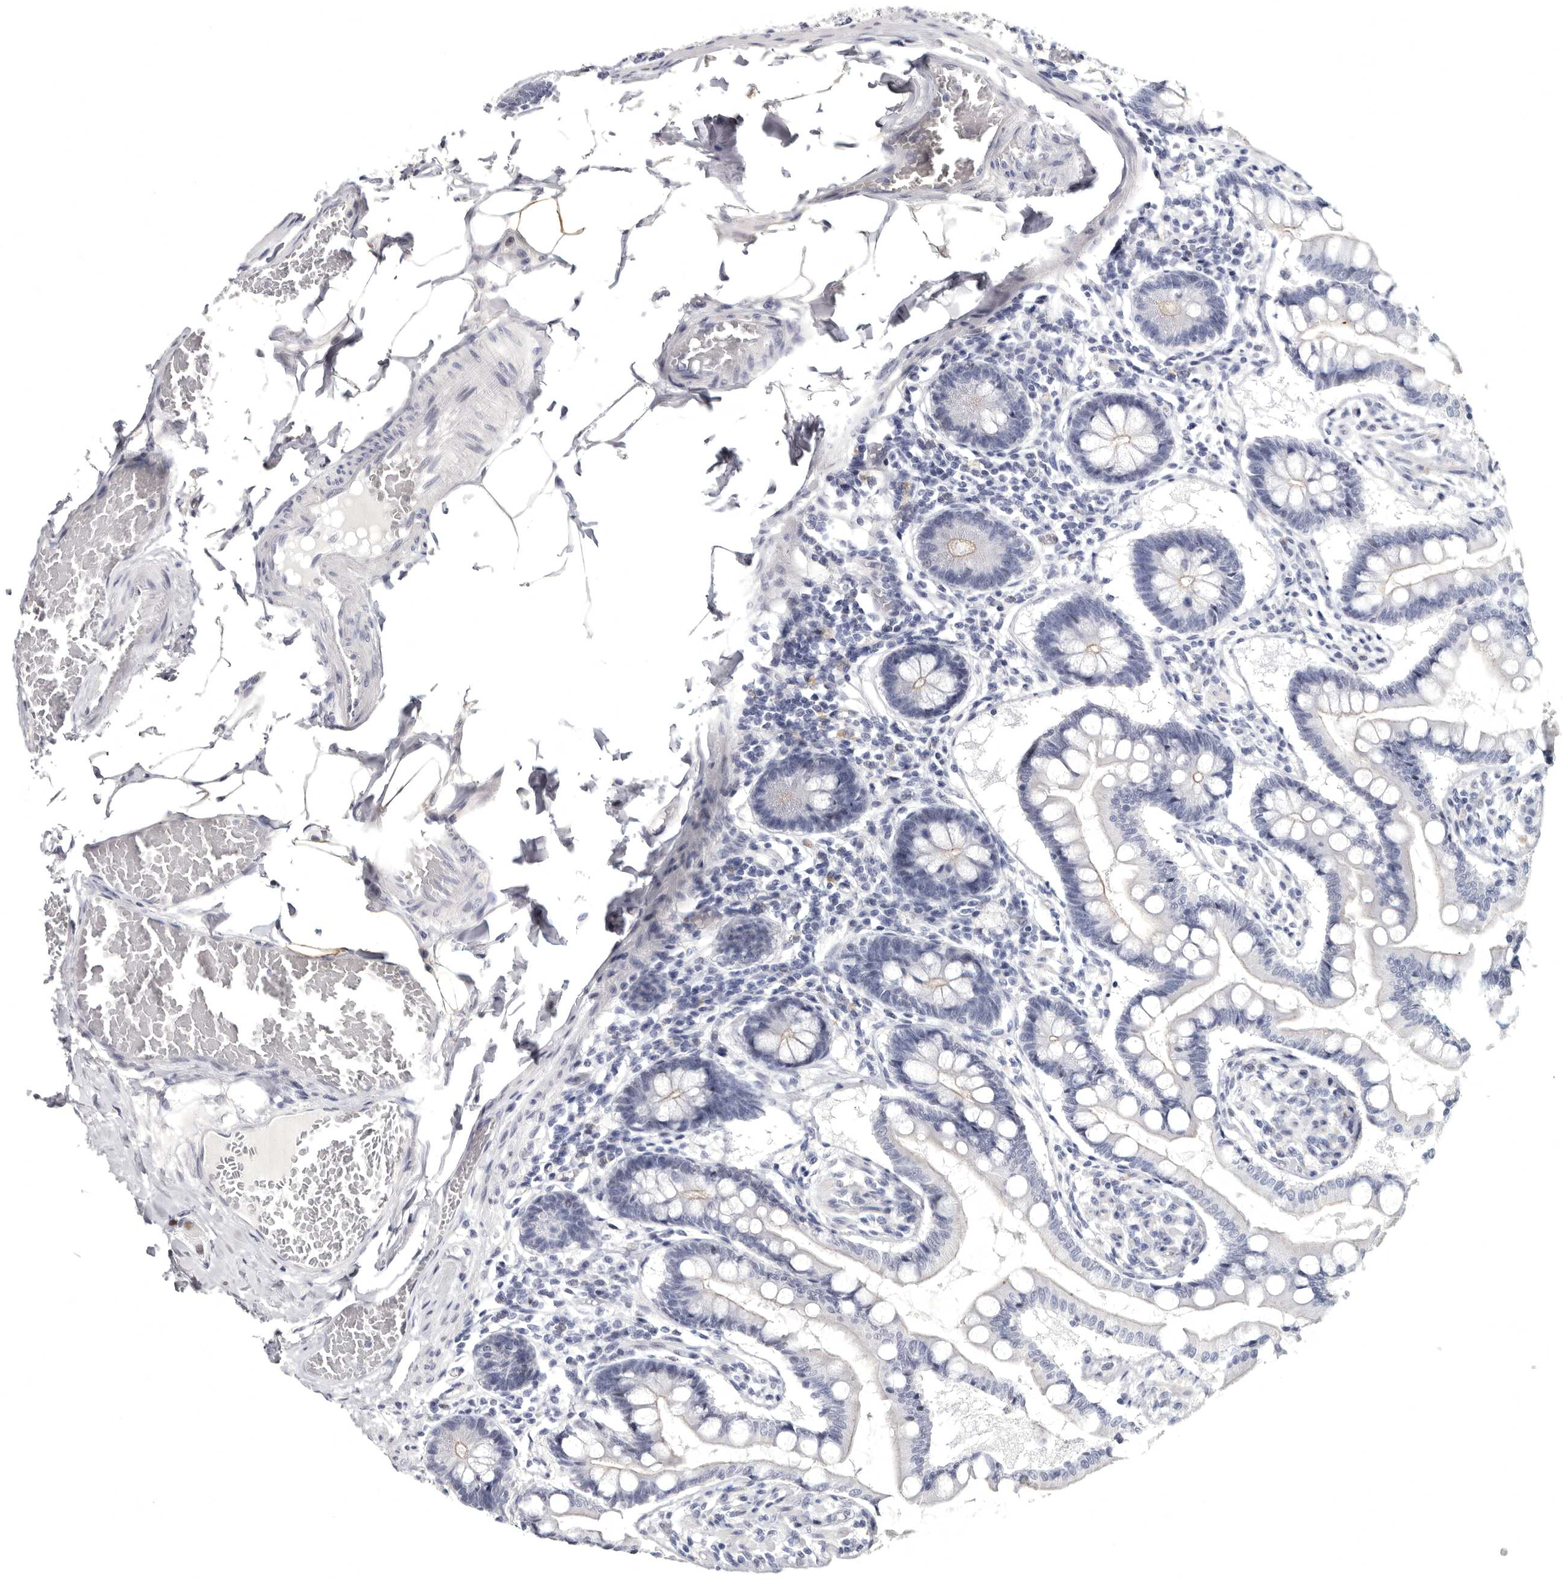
{"staining": {"intensity": "moderate", "quantity": "<25%", "location": "nuclear"}, "tissue": "small intestine", "cell_type": "Glandular cells", "image_type": "normal", "snomed": [{"axis": "morphology", "description": "Normal tissue, NOS"}, {"axis": "topography", "description": "Small intestine"}], "caption": "Immunohistochemical staining of normal human small intestine displays moderate nuclear protein expression in about <25% of glandular cells.", "gene": "WRAP73", "patient": {"sex": "male", "age": 41}}